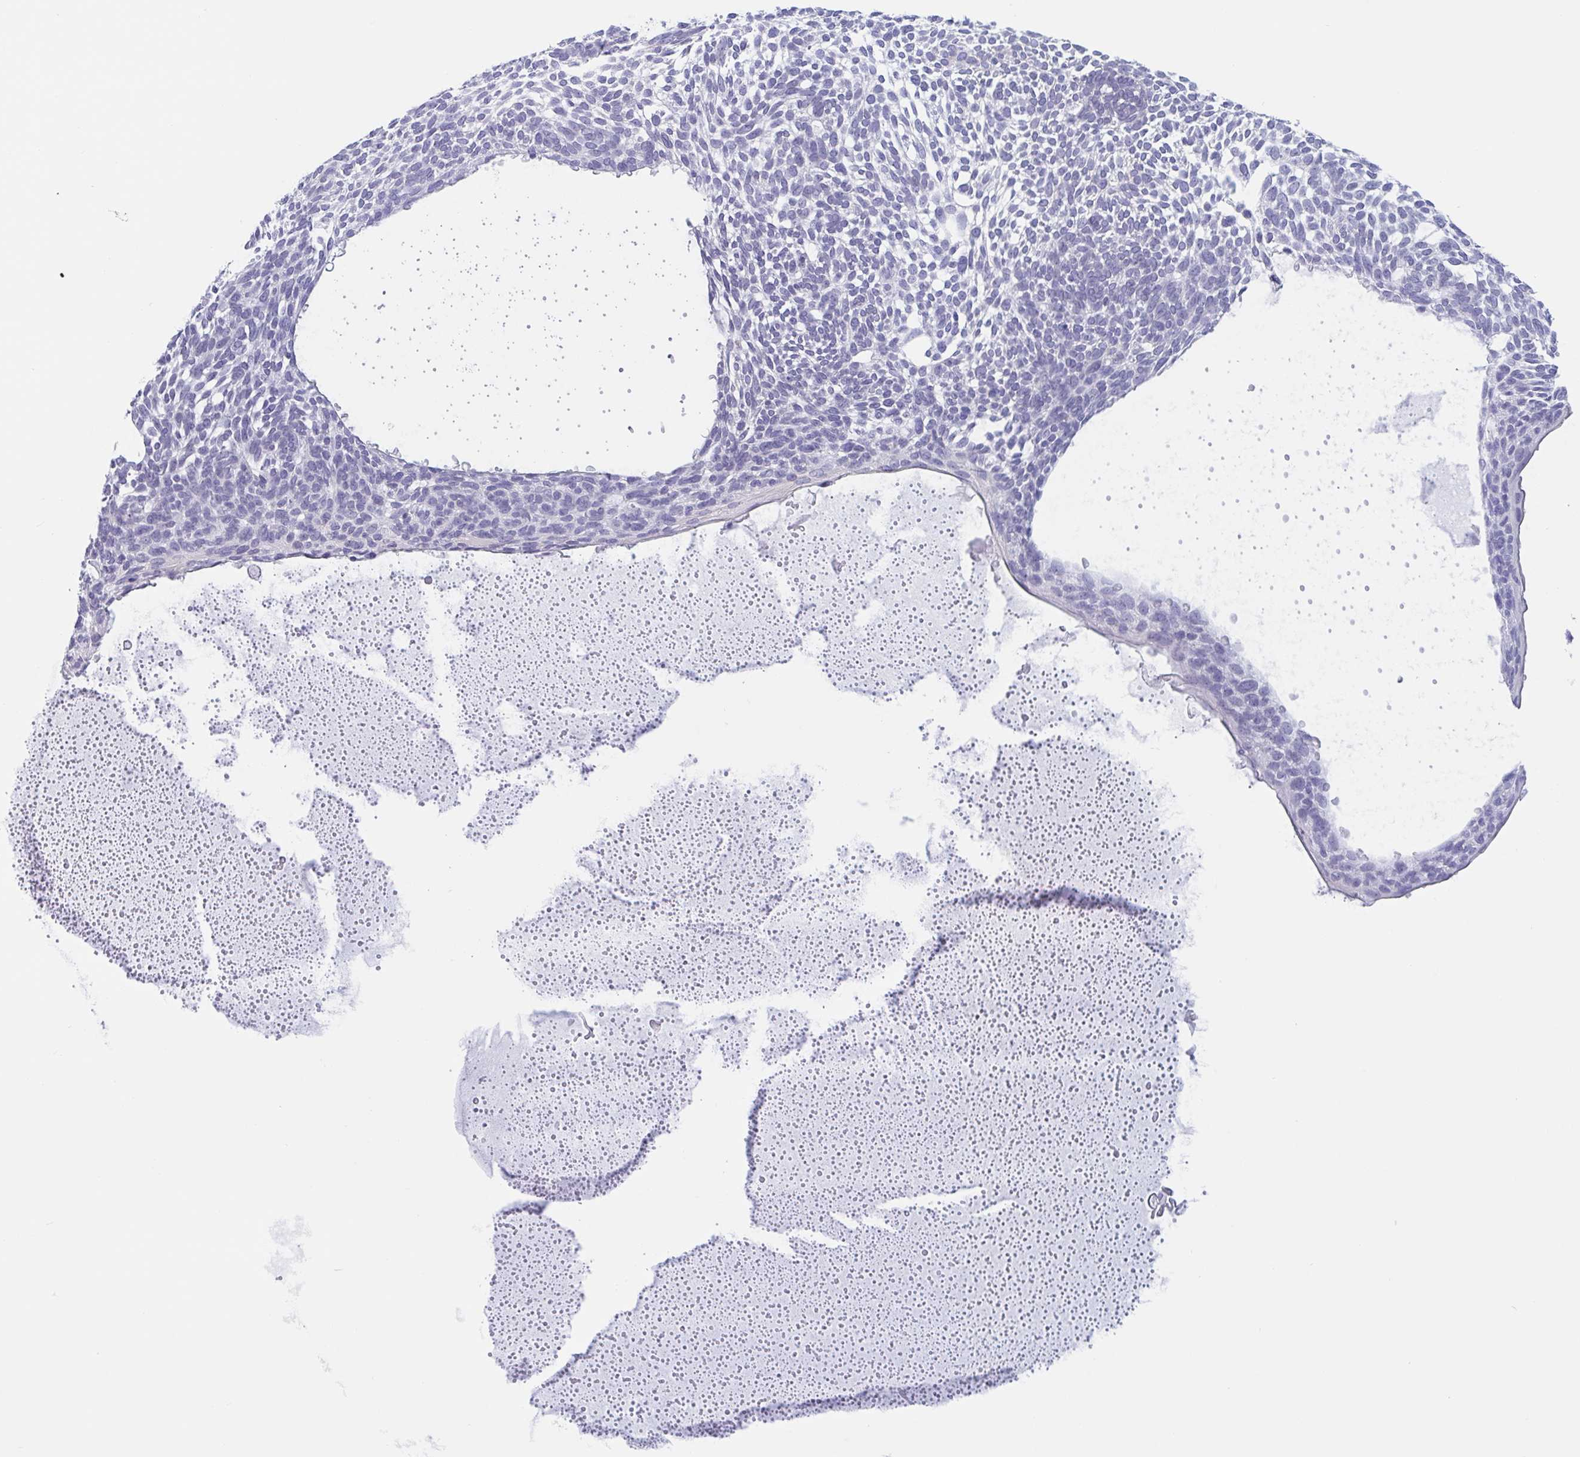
{"staining": {"intensity": "negative", "quantity": "none", "location": "none"}, "tissue": "skin cancer", "cell_type": "Tumor cells", "image_type": "cancer", "snomed": [{"axis": "morphology", "description": "Basal cell carcinoma"}, {"axis": "topography", "description": "Skin"}, {"axis": "topography", "description": "Skin of face"}], "caption": "This micrograph is of basal cell carcinoma (skin) stained with IHC to label a protein in brown with the nuclei are counter-stained blue. There is no staining in tumor cells.", "gene": "CDX4", "patient": {"sex": "male", "age": 83}}